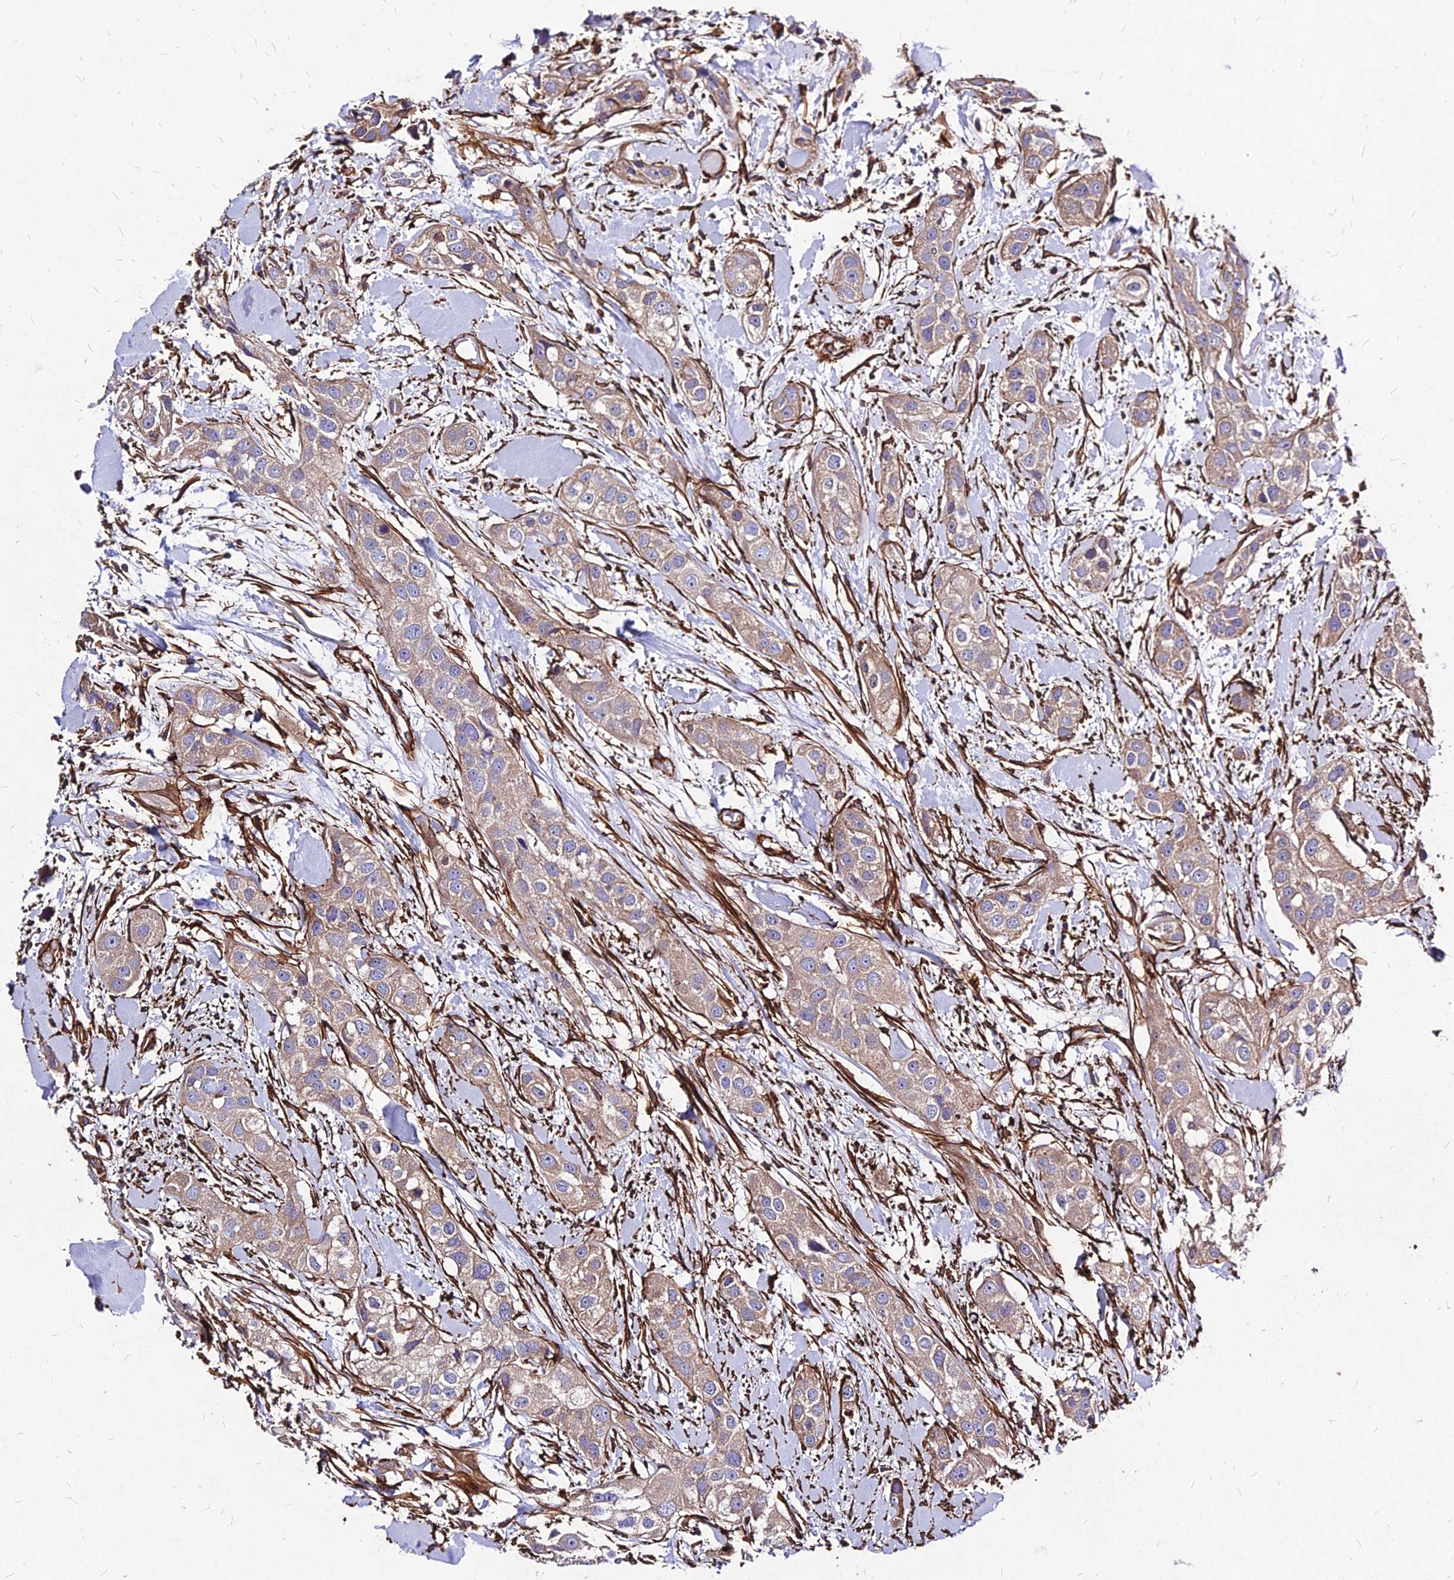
{"staining": {"intensity": "moderate", "quantity": ">75%", "location": "cytoplasmic/membranous"}, "tissue": "head and neck cancer", "cell_type": "Tumor cells", "image_type": "cancer", "snomed": [{"axis": "morphology", "description": "Normal tissue, NOS"}, {"axis": "morphology", "description": "Squamous cell carcinoma, NOS"}, {"axis": "topography", "description": "Skeletal muscle"}, {"axis": "topography", "description": "Head-Neck"}], "caption": "High-magnification brightfield microscopy of squamous cell carcinoma (head and neck) stained with DAB (brown) and counterstained with hematoxylin (blue). tumor cells exhibit moderate cytoplasmic/membranous positivity is identified in about>75% of cells.", "gene": "EFCC1", "patient": {"sex": "male", "age": 51}}